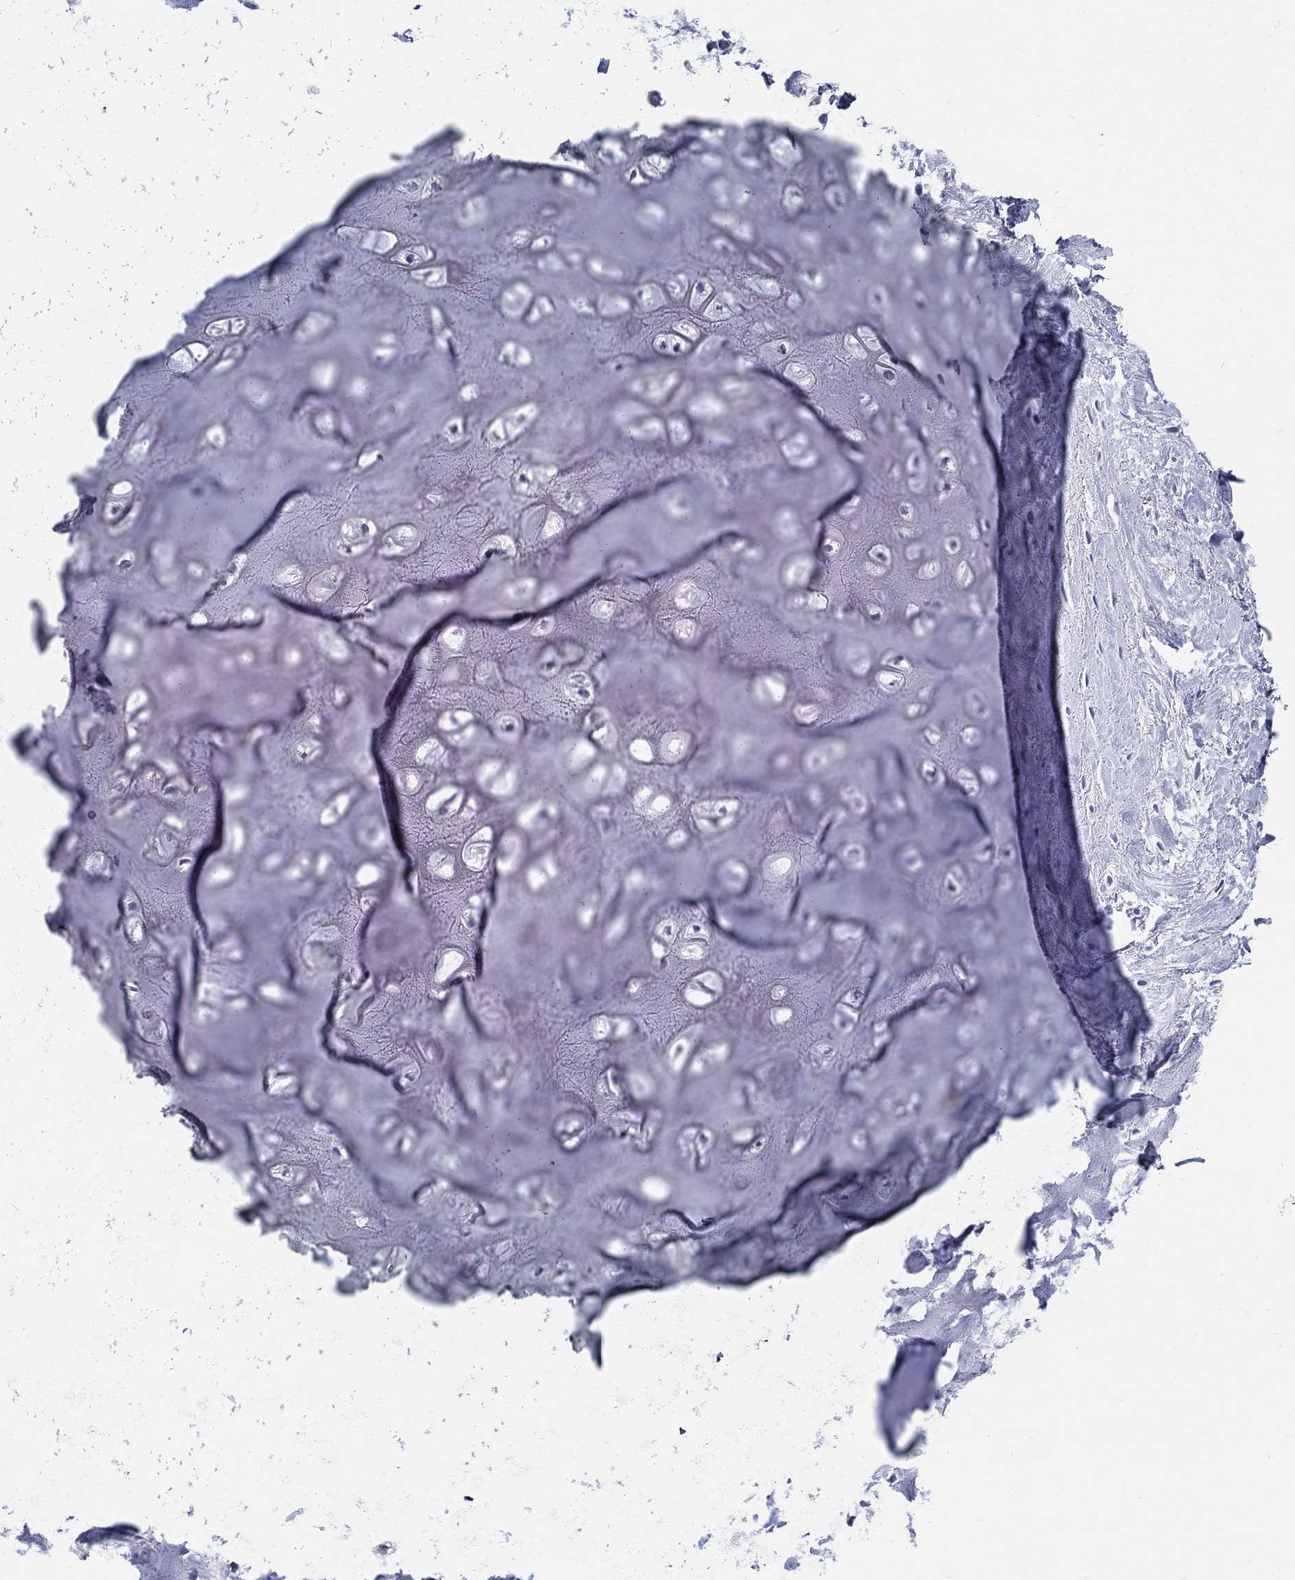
{"staining": {"intensity": "negative", "quantity": "none", "location": "none"}, "tissue": "adipose tissue", "cell_type": "Adipocytes", "image_type": "normal", "snomed": [{"axis": "morphology", "description": "Normal tissue, NOS"}, {"axis": "morphology", "description": "Squamous cell carcinoma, NOS"}, {"axis": "topography", "description": "Cartilage tissue"}, {"axis": "topography", "description": "Head-Neck"}], "caption": "The image exhibits no significant expression in adipocytes of adipose tissue.", "gene": "SOX2", "patient": {"sex": "male", "age": 62}}